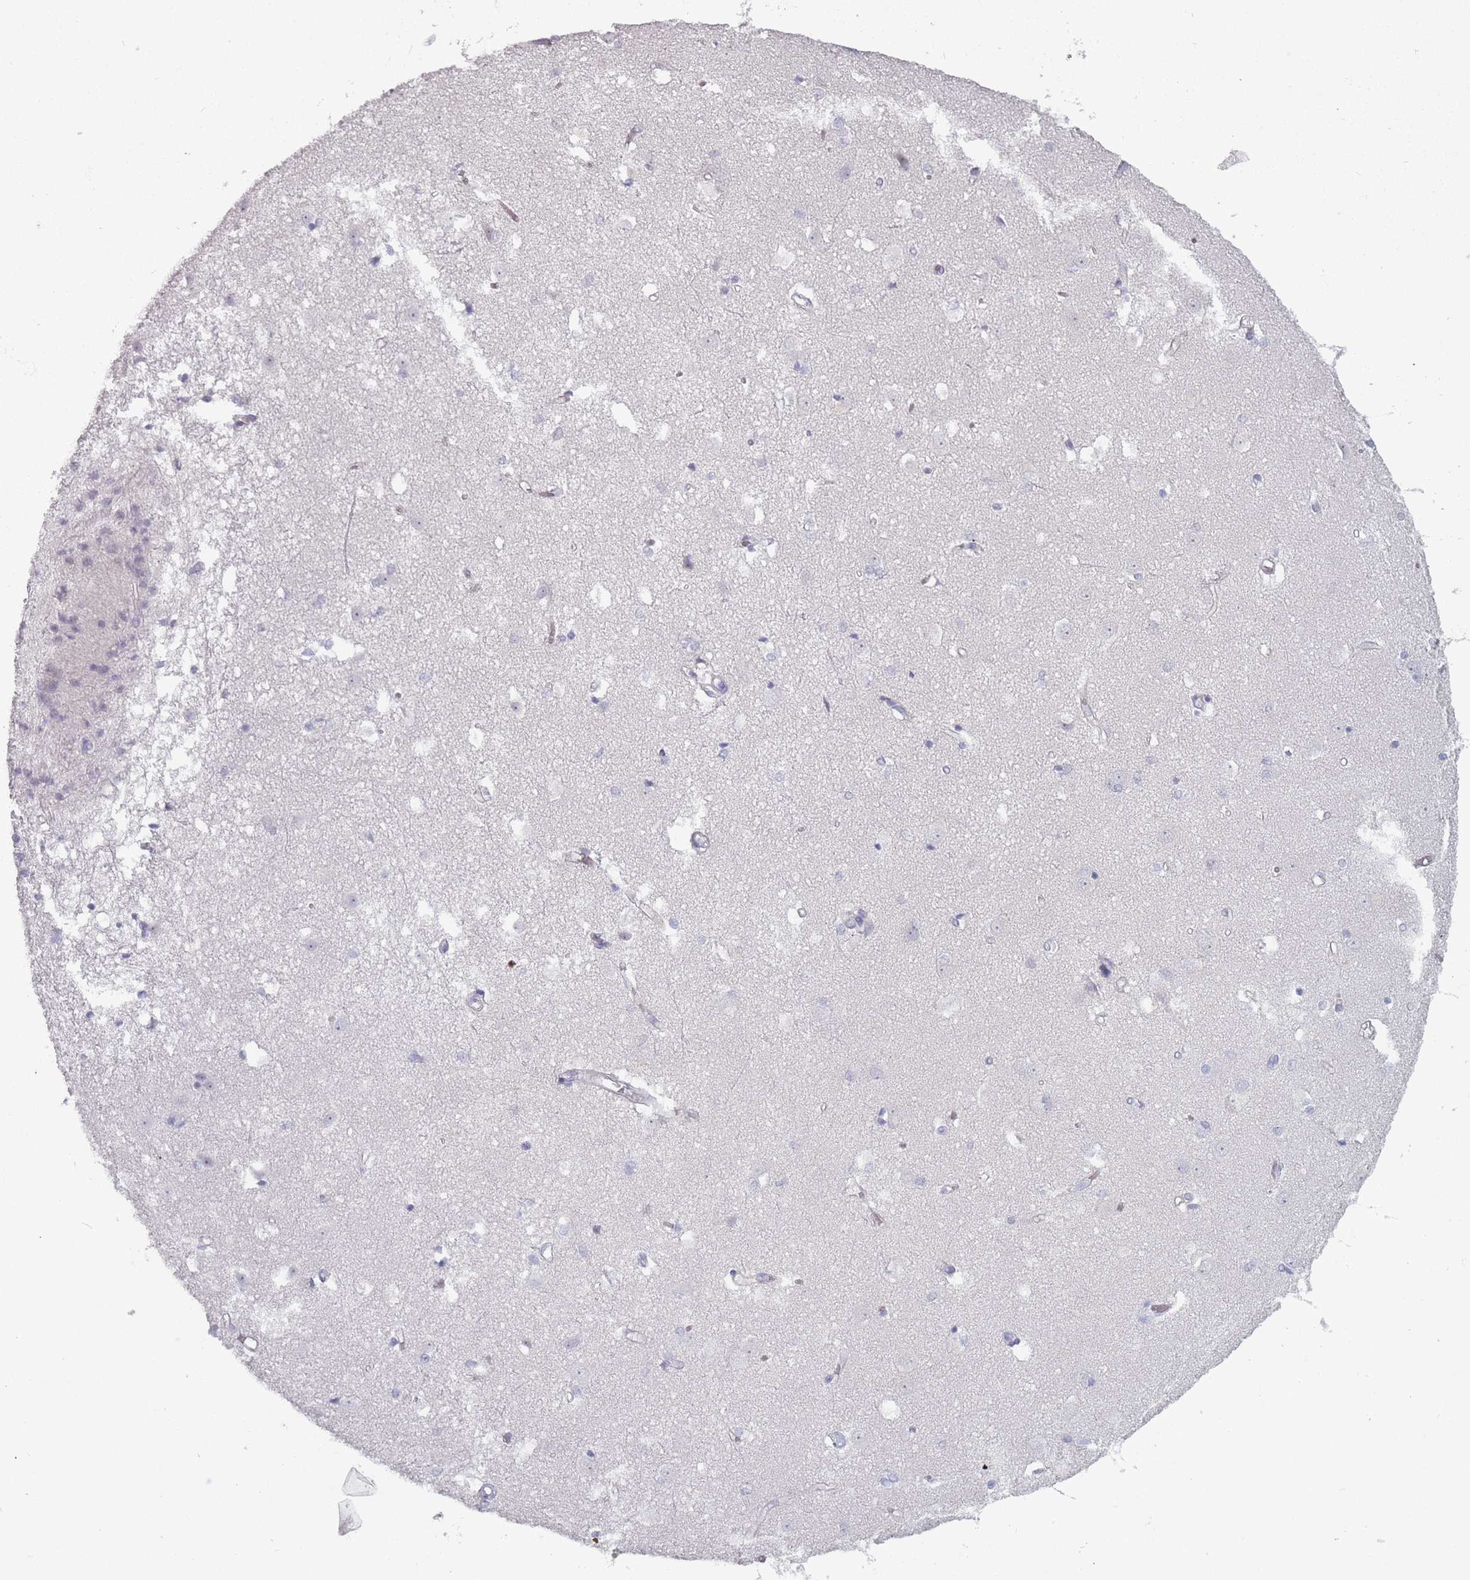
{"staining": {"intensity": "negative", "quantity": "none", "location": "none"}, "tissue": "caudate", "cell_type": "Glial cells", "image_type": "normal", "snomed": [{"axis": "morphology", "description": "Normal tissue, NOS"}, {"axis": "topography", "description": "Lateral ventricle wall"}], "caption": "IHC of unremarkable human caudate exhibits no expression in glial cells.", "gene": "ROS1", "patient": {"sex": "male", "age": 37}}